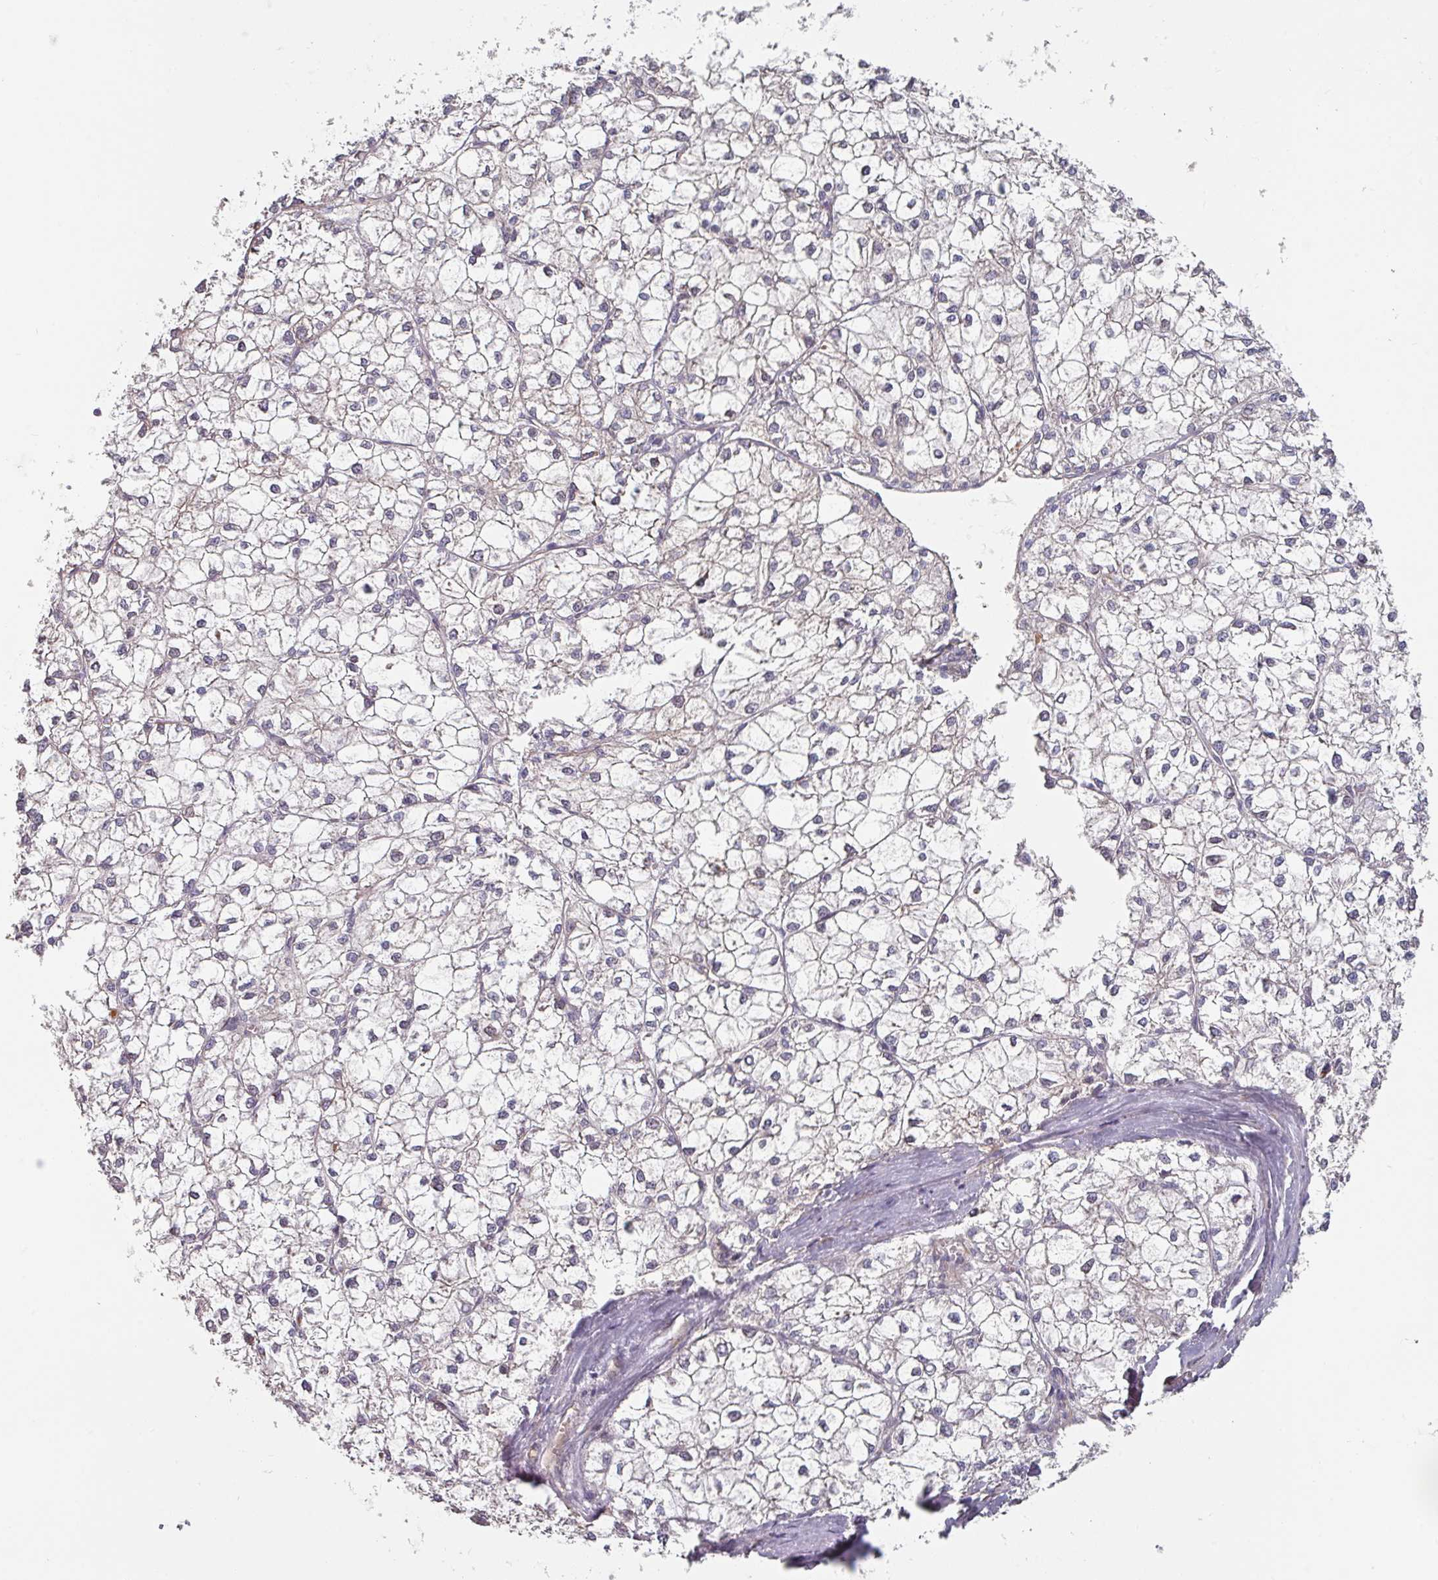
{"staining": {"intensity": "negative", "quantity": "none", "location": "none"}, "tissue": "liver cancer", "cell_type": "Tumor cells", "image_type": "cancer", "snomed": [{"axis": "morphology", "description": "Carcinoma, Hepatocellular, NOS"}, {"axis": "topography", "description": "Liver"}], "caption": "Hepatocellular carcinoma (liver) was stained to show a protein in brown. There is no significant positivity in tumor cells.", "gene": "CEP78", "patient": {"sex": "female", "age": 43}}